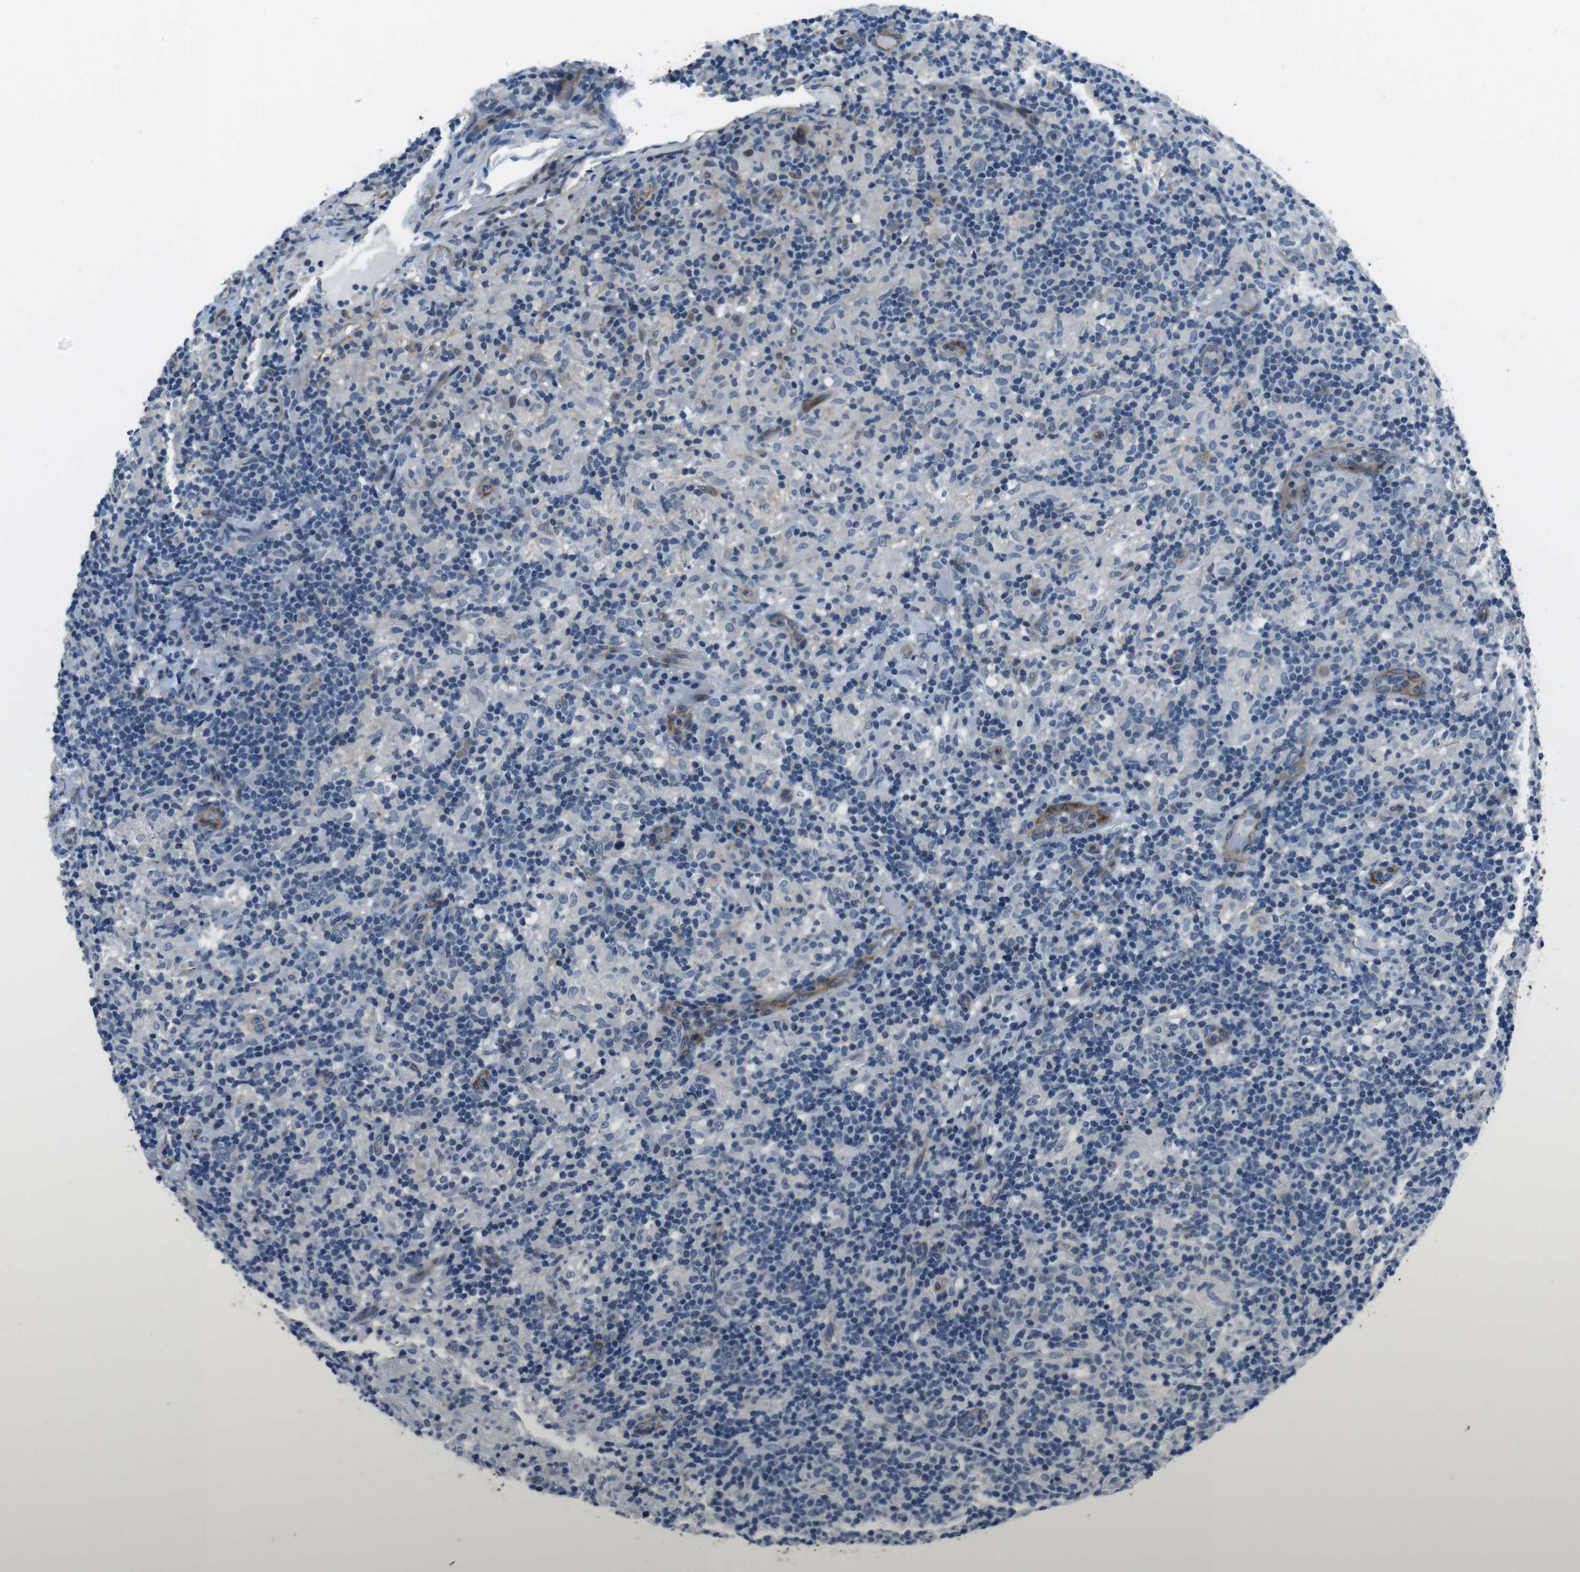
{"staining": {"intensity": "negative", "quantity": "none", "location": "none"}, "tissue": "lymphoma", "cell_type": "Tumor cells", "image_type": "cancer", "snomed": [{"axis": "morphology", "description": "Hodgkin's disease, NOS"}, {"axis": "topography", "description": "Lymph node"}], "caption": "Immunohistochemical staining of human lymphoma reveals no significant positivity in tumor cells. (DAB (3,3'-diaminobenzidine) IHC visualized using brightfield microscopy, high magnification).", "gene": "LRRC49", "patient": {"sex": "male", "age": 70}}